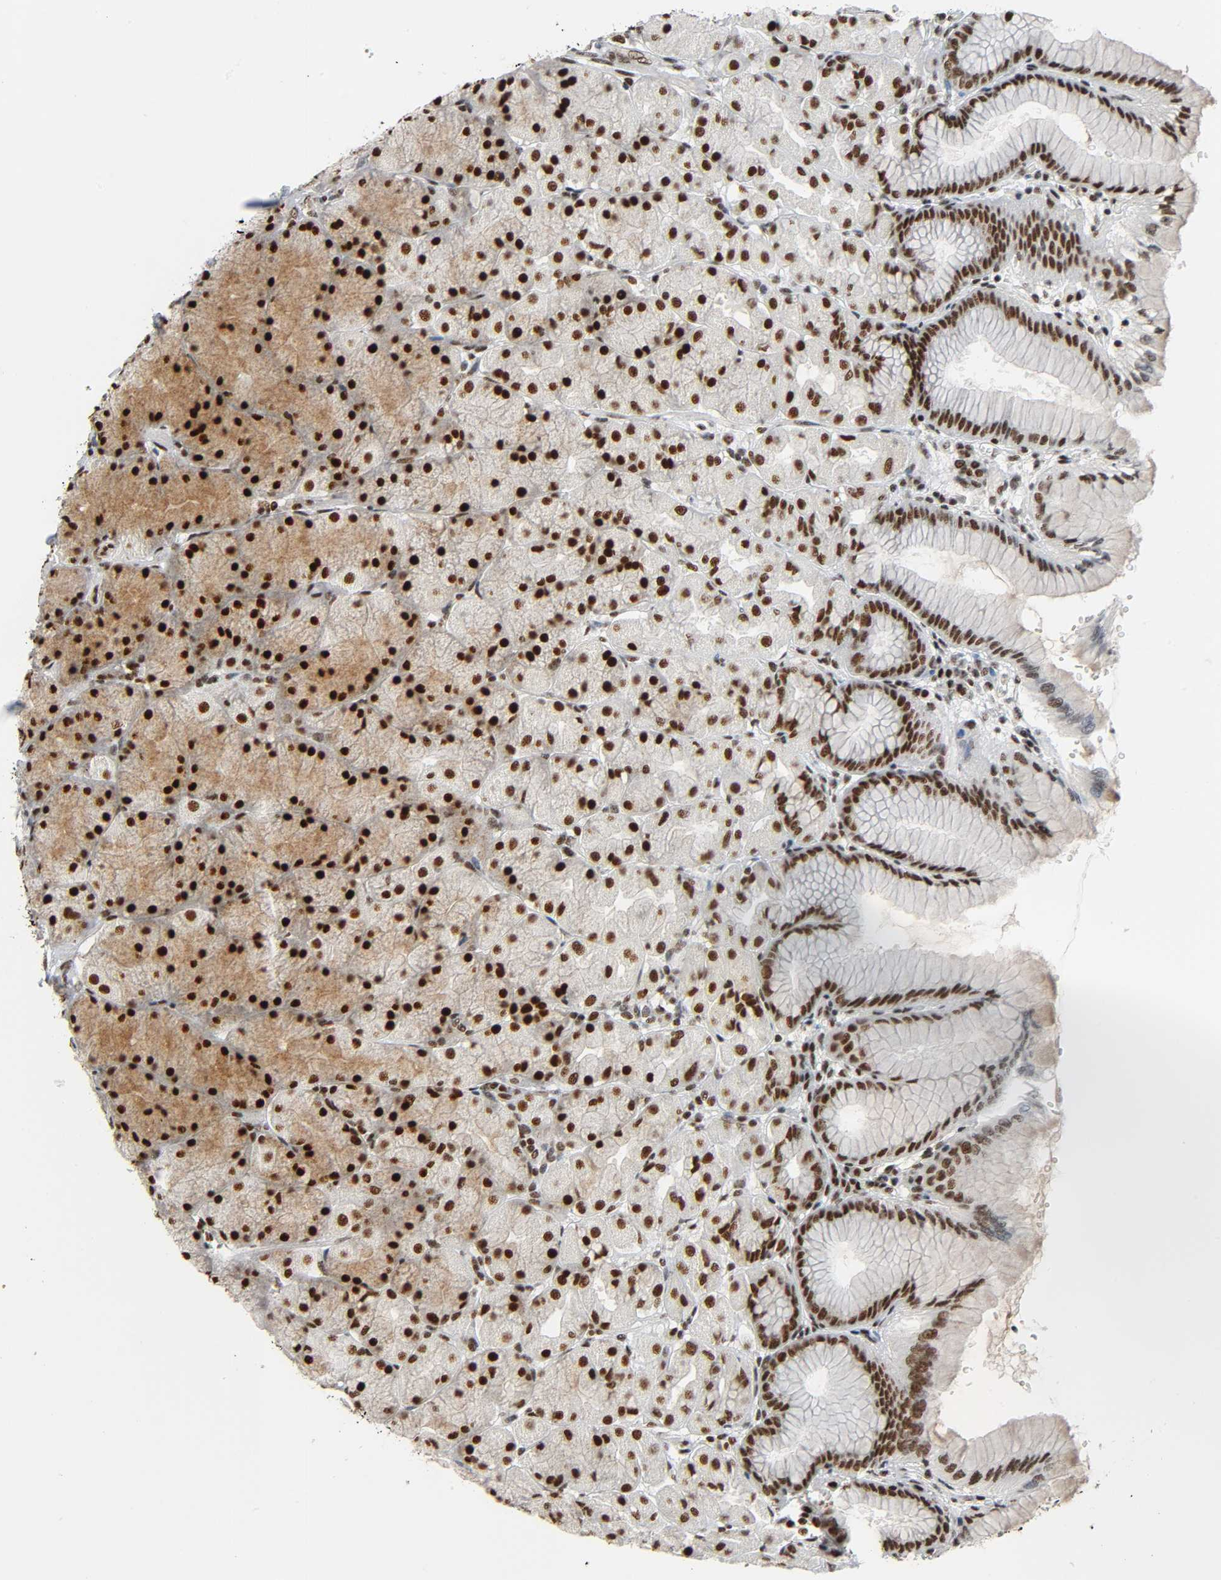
{"staining": {"intensity": "strong", "quantity": ">75%", "location": "cytoplasmic/membranous,nuclear"}, "tissue": "stomach", "cell_type": "Glandular cells", "image_type": "normal", "snomed": [{"axis": "morphology", "description": "Normal tissue, NOS"}, {"axis": "topography", "description": "Stomach, upper"}], "caption": "Strong cytoplasmic/membranous,nuclear staining for a protein is present in approximately >75% of glandular cells of benign stomach using immunohistochemistry (IHC).", "gene": "CDK9", "patient": {"sex": "female", "age": 56}}